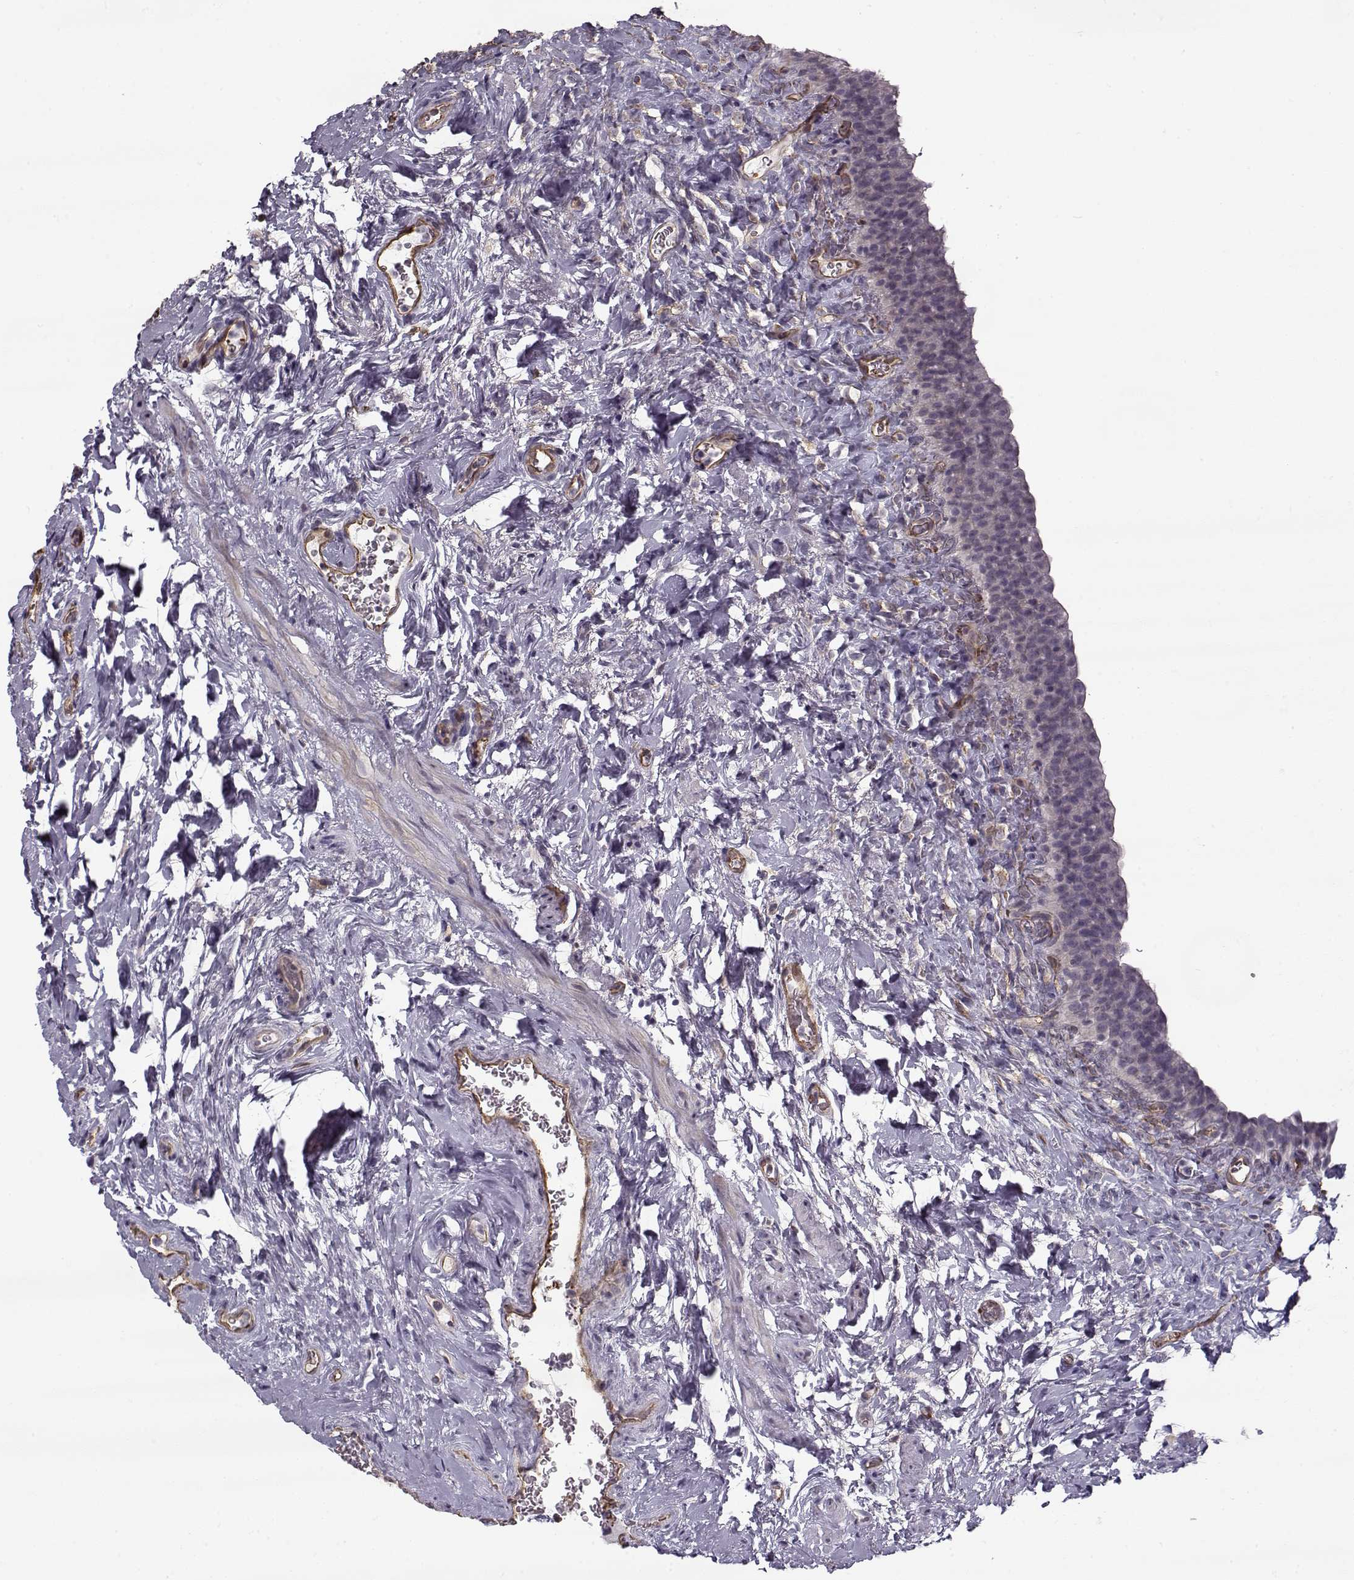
{"staining": {"intensity": "negative", "quantity": "none", "location": "none"}, "tissue": "urinary bladder", "cell_type": "Urothelial cells", "image_type": "normal", "snomed": [{"axis": "morphology", "description": "Normal tissue, NOS"}, {"axis": "topography", "description": "Urinary bladder"}], "caption": "Immunohistochemical staining of benign urinary bladder demonstrates no significant positivity in urothelial cells. Nuclei are stained in blue.", "gene": "PNMT", "patient": {"sex": "male", "age": 76}}